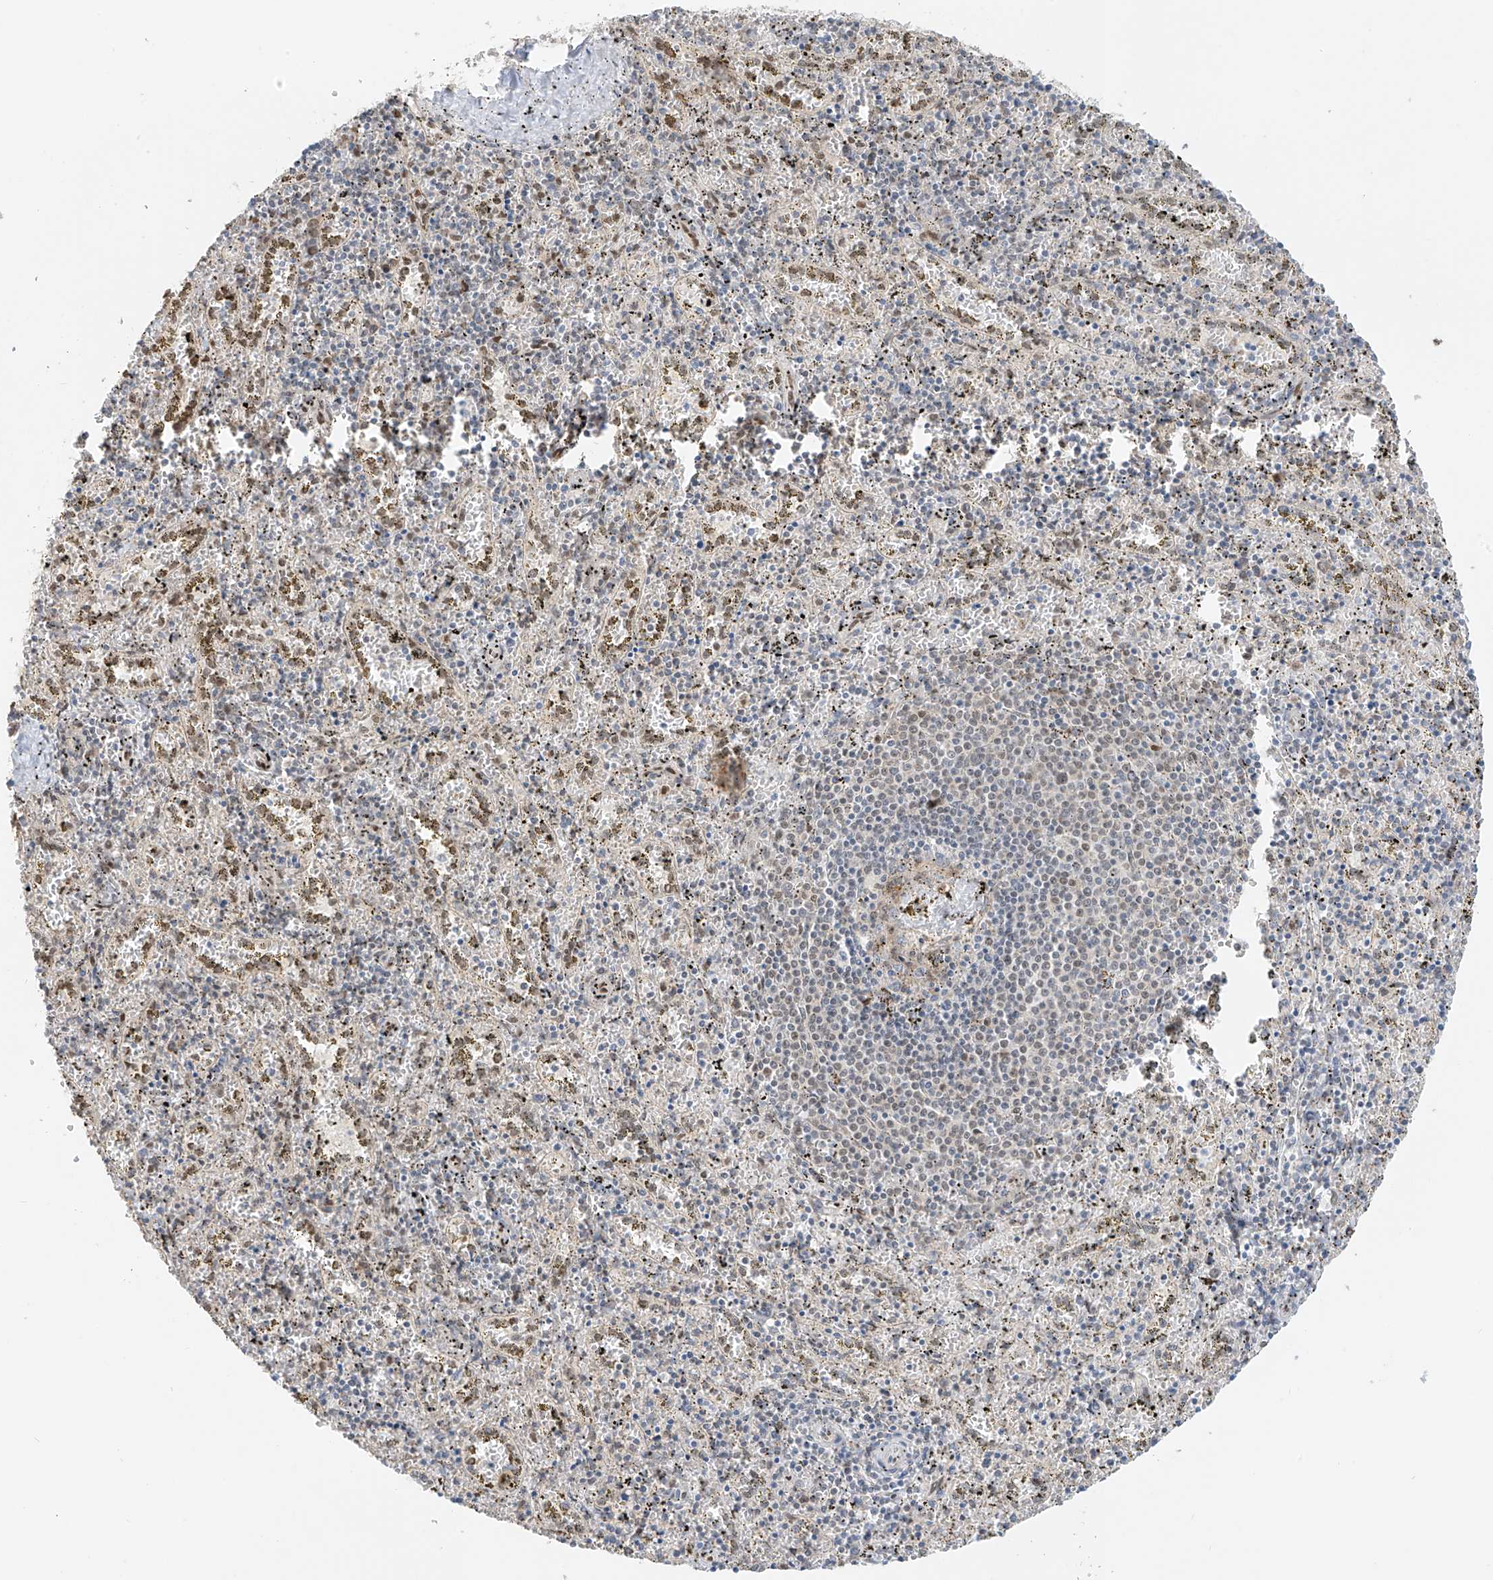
{"staining": {"intensity": "moderate", "quantity": "25%-75%", "location": "nuclear"}, "tissue": "spleen", "cell_type": "Cells in red pulp", "image_type": "normal", "snomed": [{"axis": "morphology", "description": "Normal tissue, NOS"}, {"axis": "topography", "description": "Spleen"}], "caption": "Immunohistochemistry (IHC) of unremarkable human spleen displays medium levels of moderate nuclear expression in approximately 25%-75% of cells in red pulp.", "gene": "PM20D2", "patient": {"sex": "male", "age": 11}}